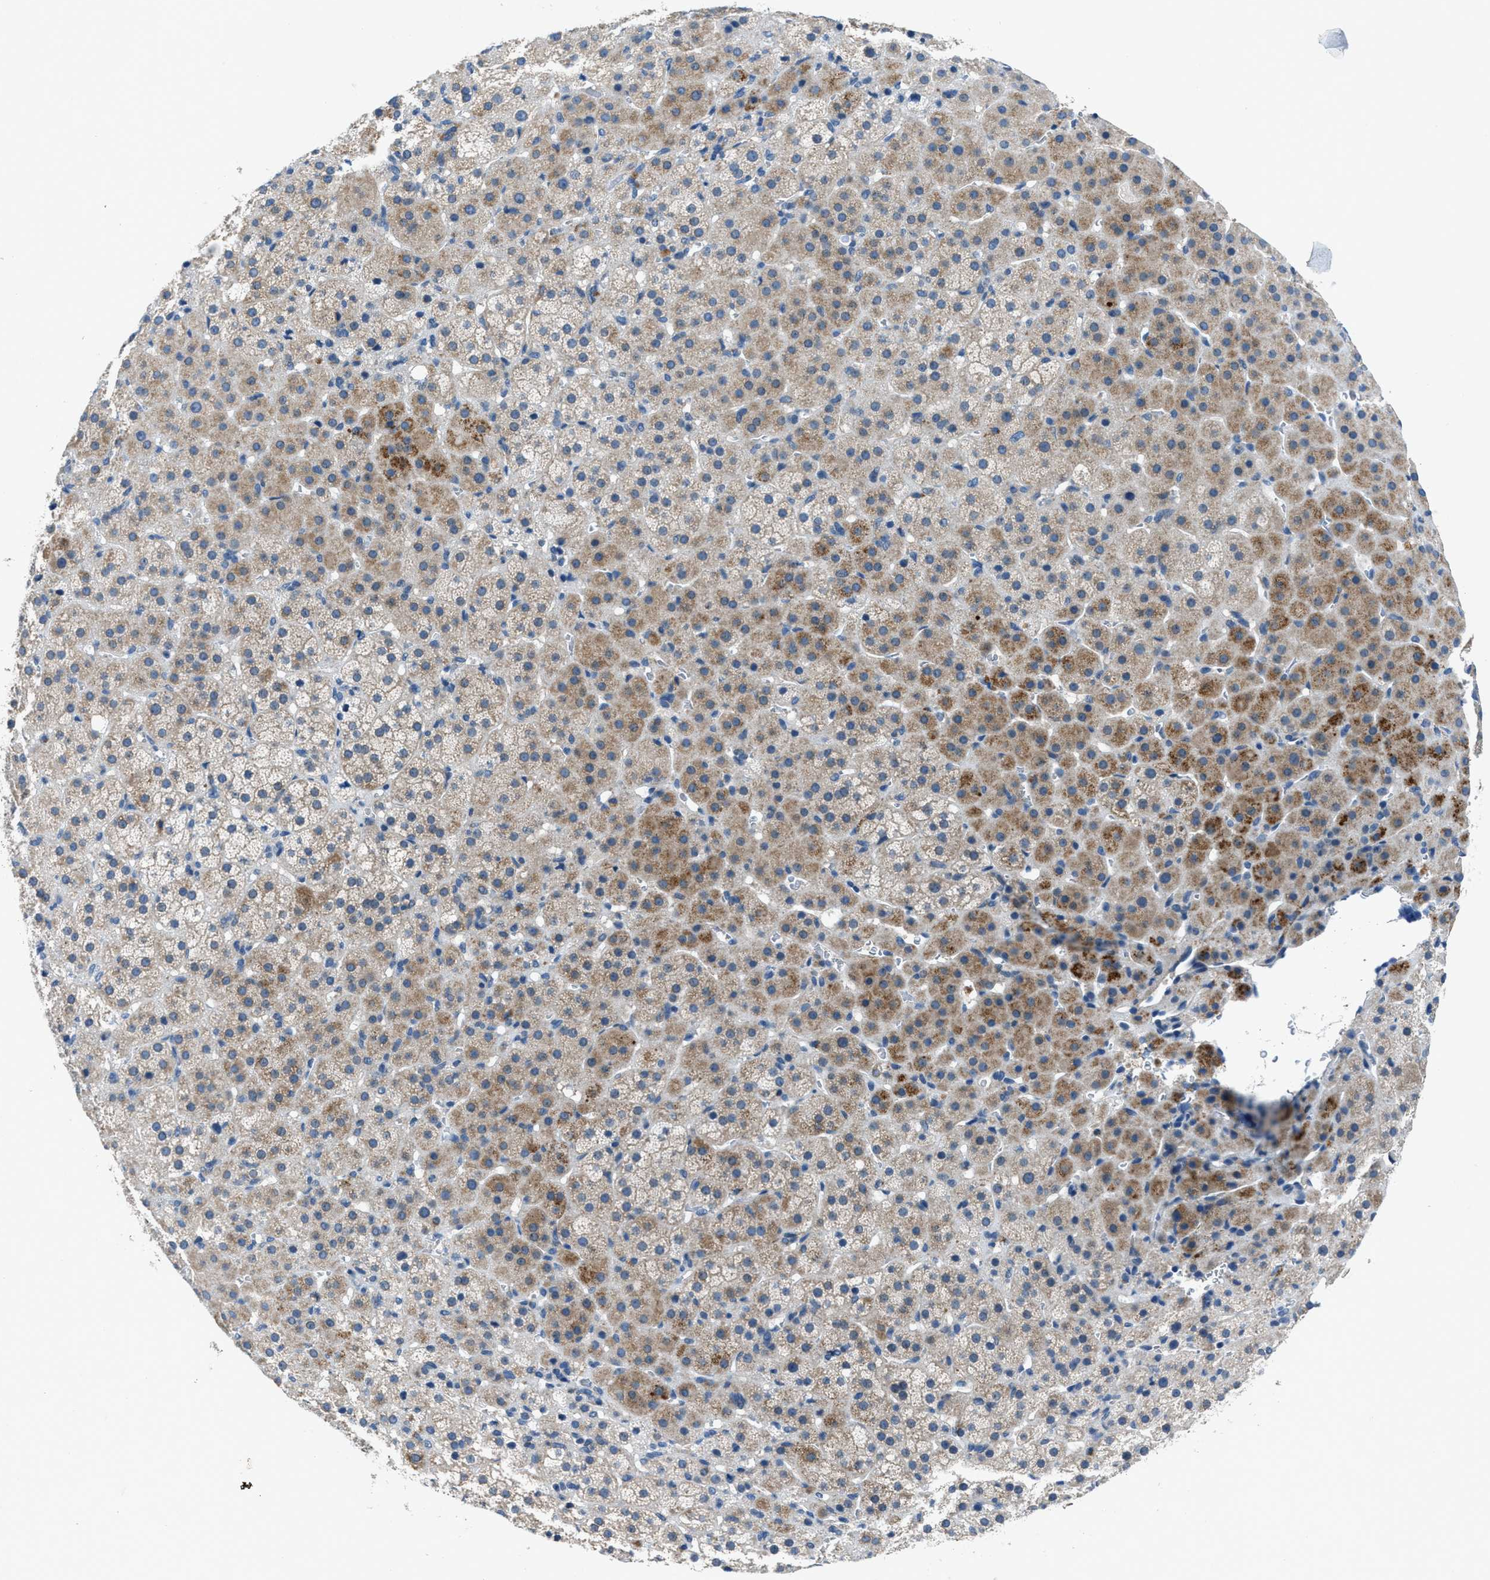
{"staining": {"intensity": "moderate", "quantity": "25%-75%", "location": "cytoplasmic/membranous"}, "tissue": "adrenal gland", "cell_type": "Glandular cells", "image_type": "normal", "snomed": [{"axis": "morphology", "description": "Normal tissue, NOS"}, {"axis": "topography", "description": "Adrenal gland"}], "caption": "This micrograph demonstrates unremarkable adrenal gland stained with IHC to label a protein in brown. The cytoplasmic/membranous of glandular cells show moderate positivity for the protein. Nuclei are counter-stained blue.", "gene": "ADAM2", "patient": {"sex": "female", "age": 57}}